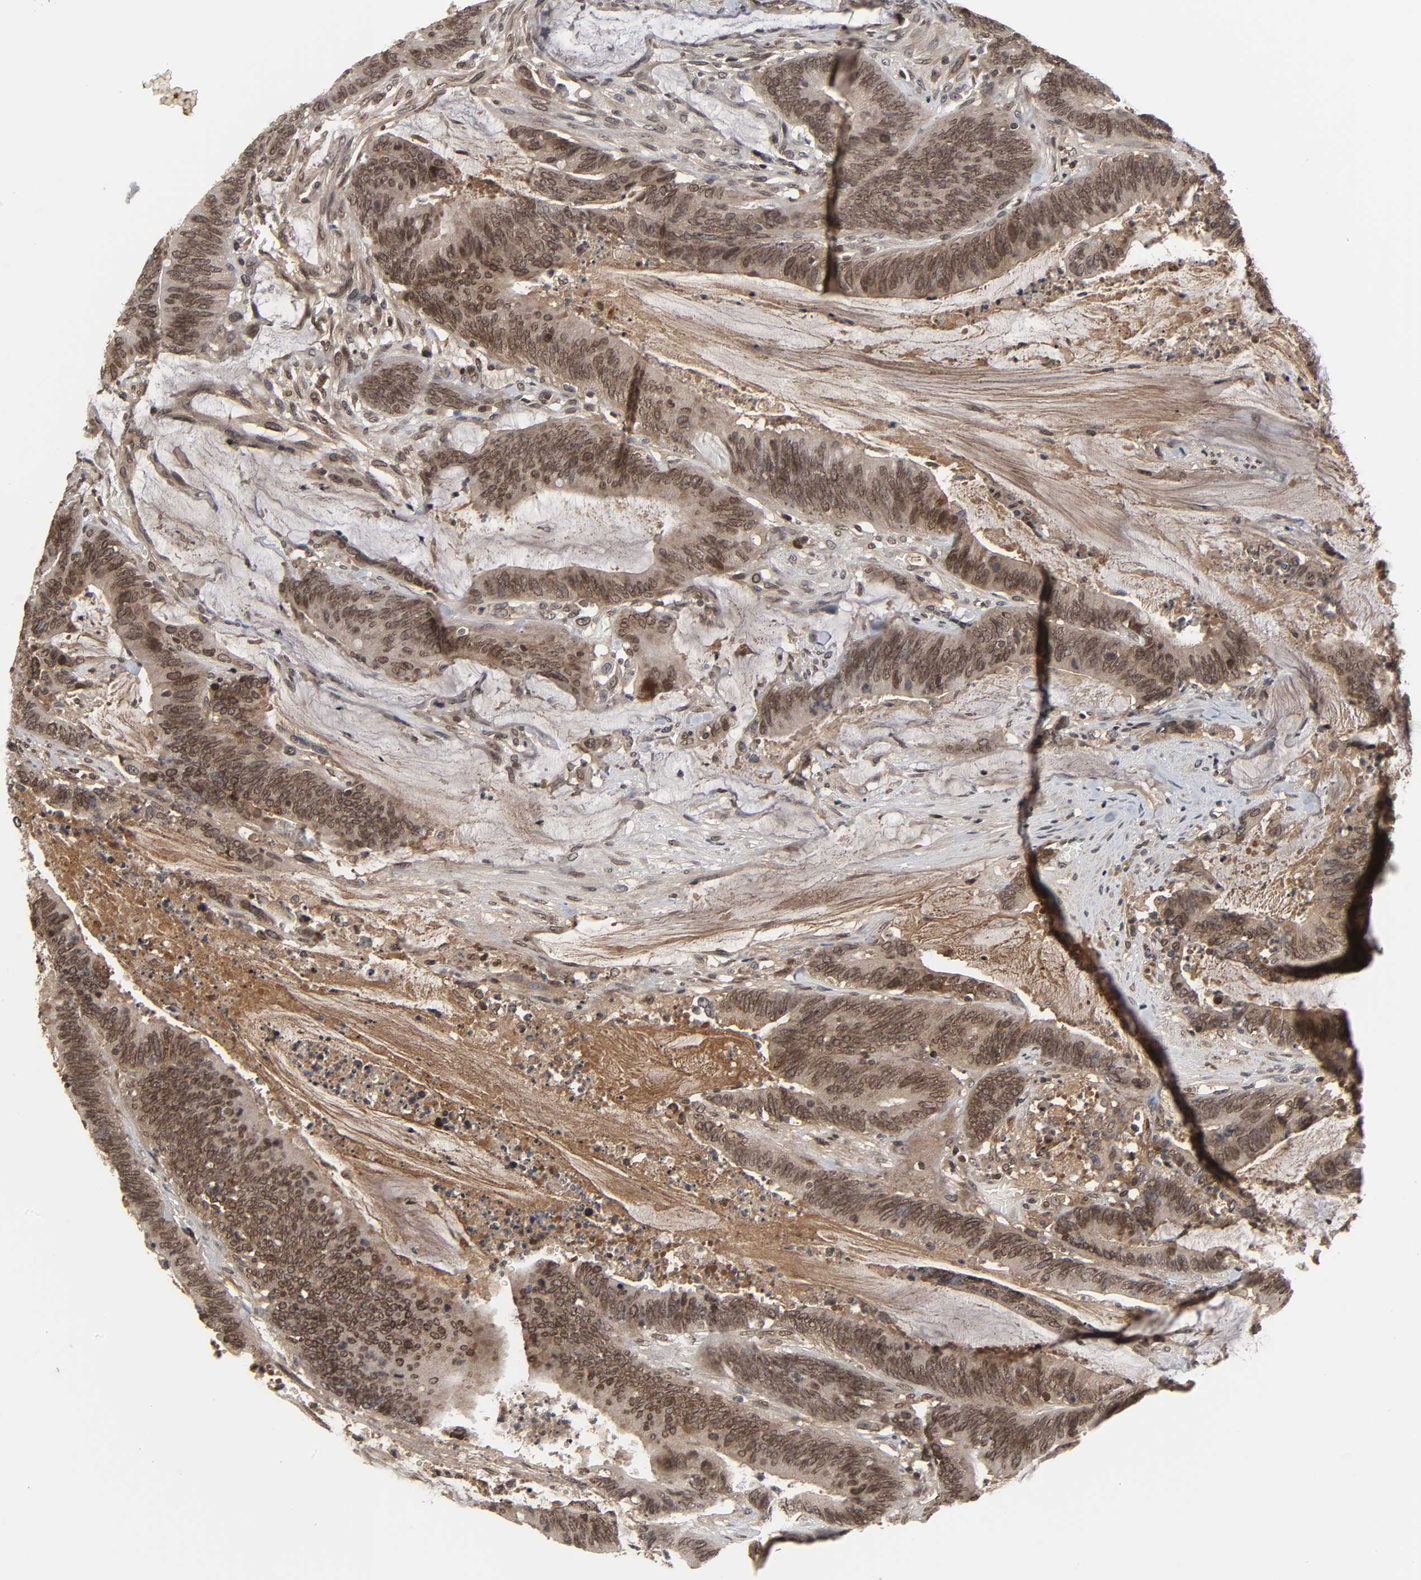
{"staining": {"intensity": "strong", "quantity": ">75%", "location": "cytoplasmic/membranous,nuclear"}, "tissue": "colorectal cancer", "cell_type": "Tumor cells", "image_type": "cancer", "snomed": [{"axis": "morphology", "description": "Adenocarcinoma, NOS"}, {"axis": "topography", "description": "Rectum"}], "caption": "Colorectal adenocarcinoma stained for a protein exhibits strong cytoplasmic/membranous and nuclear positivity in tumor cells.", "gene": "CPN2", "patient": {"sex": "female", "age": 66}}